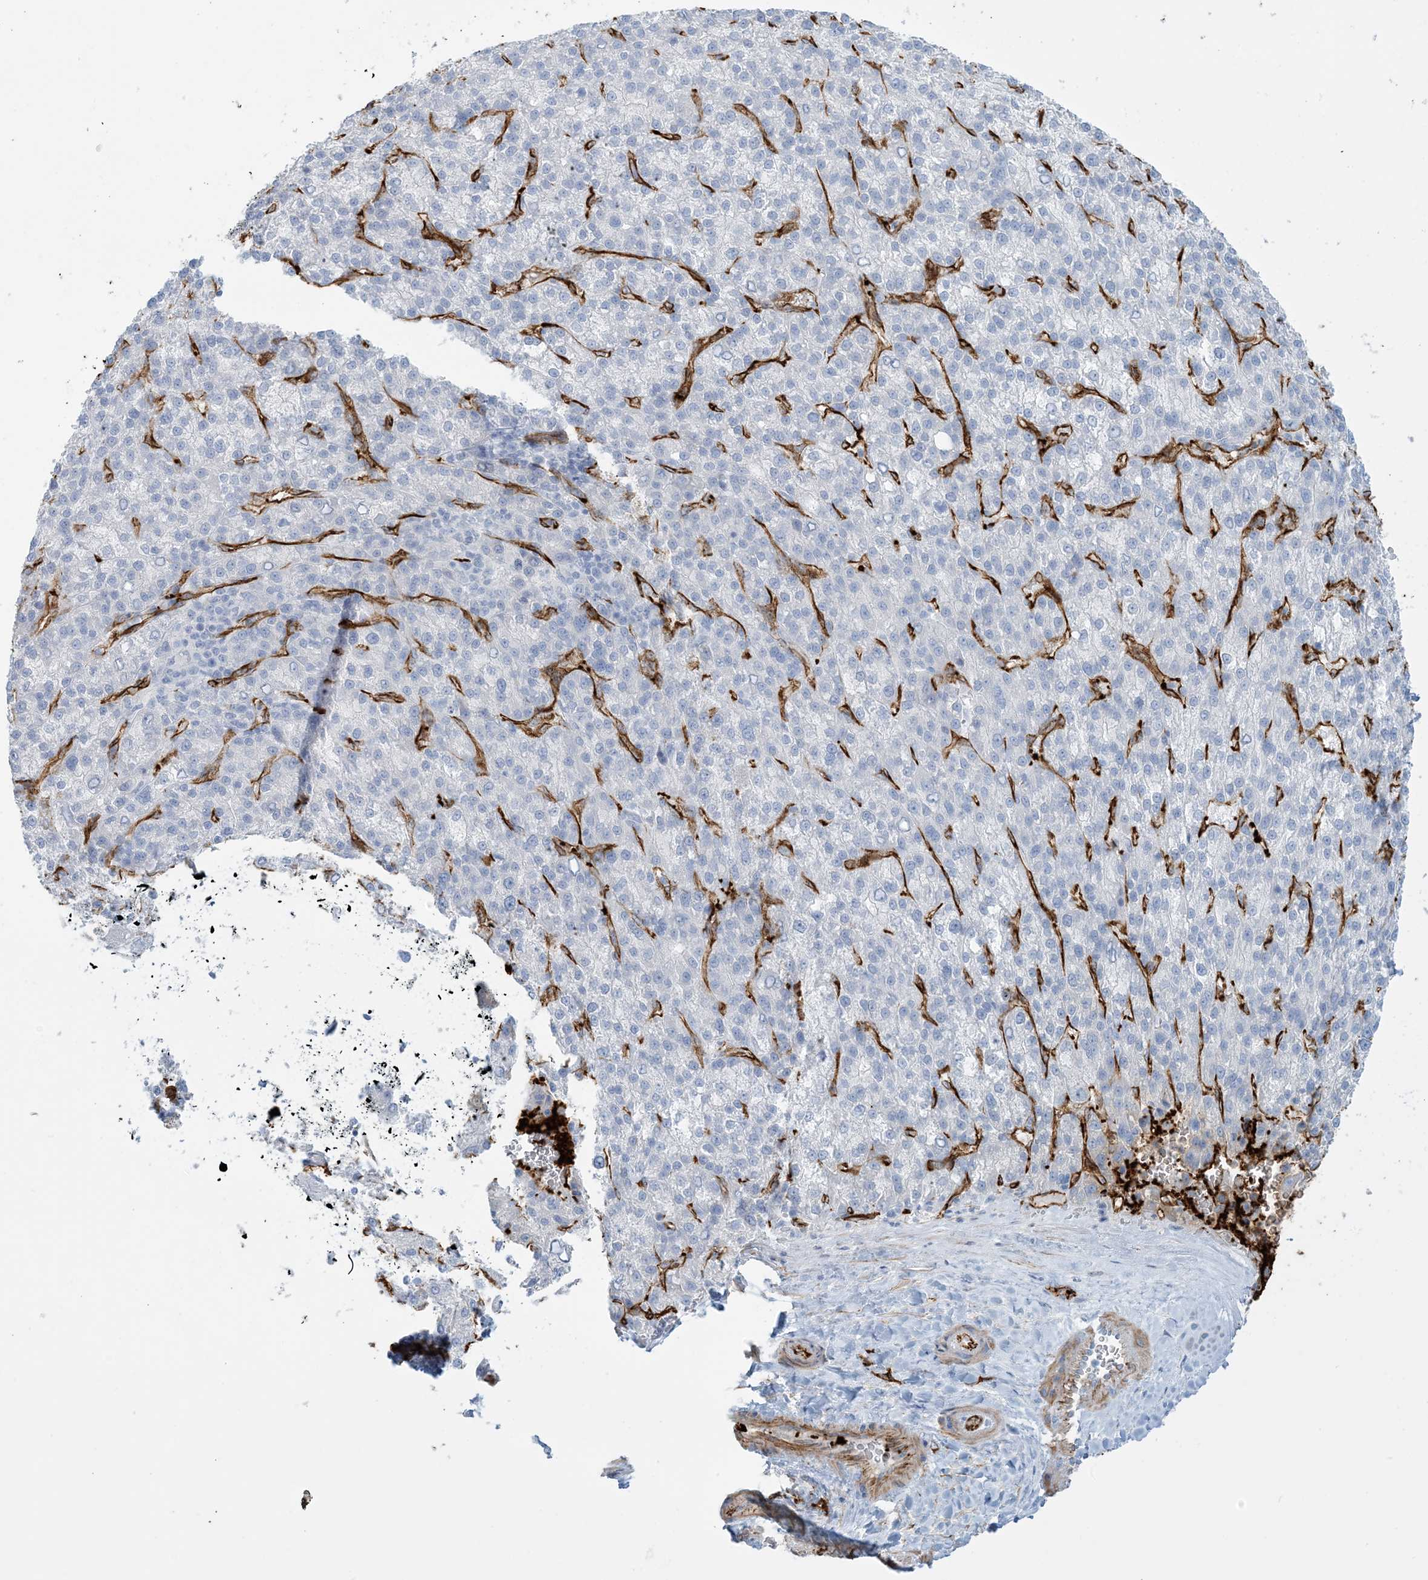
{"staining": {"intensity": "negative", "quantity": "none", "location": "none"}, "tissue": "liver cancer", "cell_type": "Tumor cells", "image_type": "cancer", "snomed": [{"axis": "morphology", "description": "Carcinoma, Hepatocellular, NOS"}, {"axis": "topography", "description": "Liver"}], "caption": "IHC photomicrograph of human hepatocellular carcinoma (liver) stained for a protein (brown), which displays no staining in tumor cells.", "gene": "EPS8L3", "patient": {"sex": "female", "age": 58}}